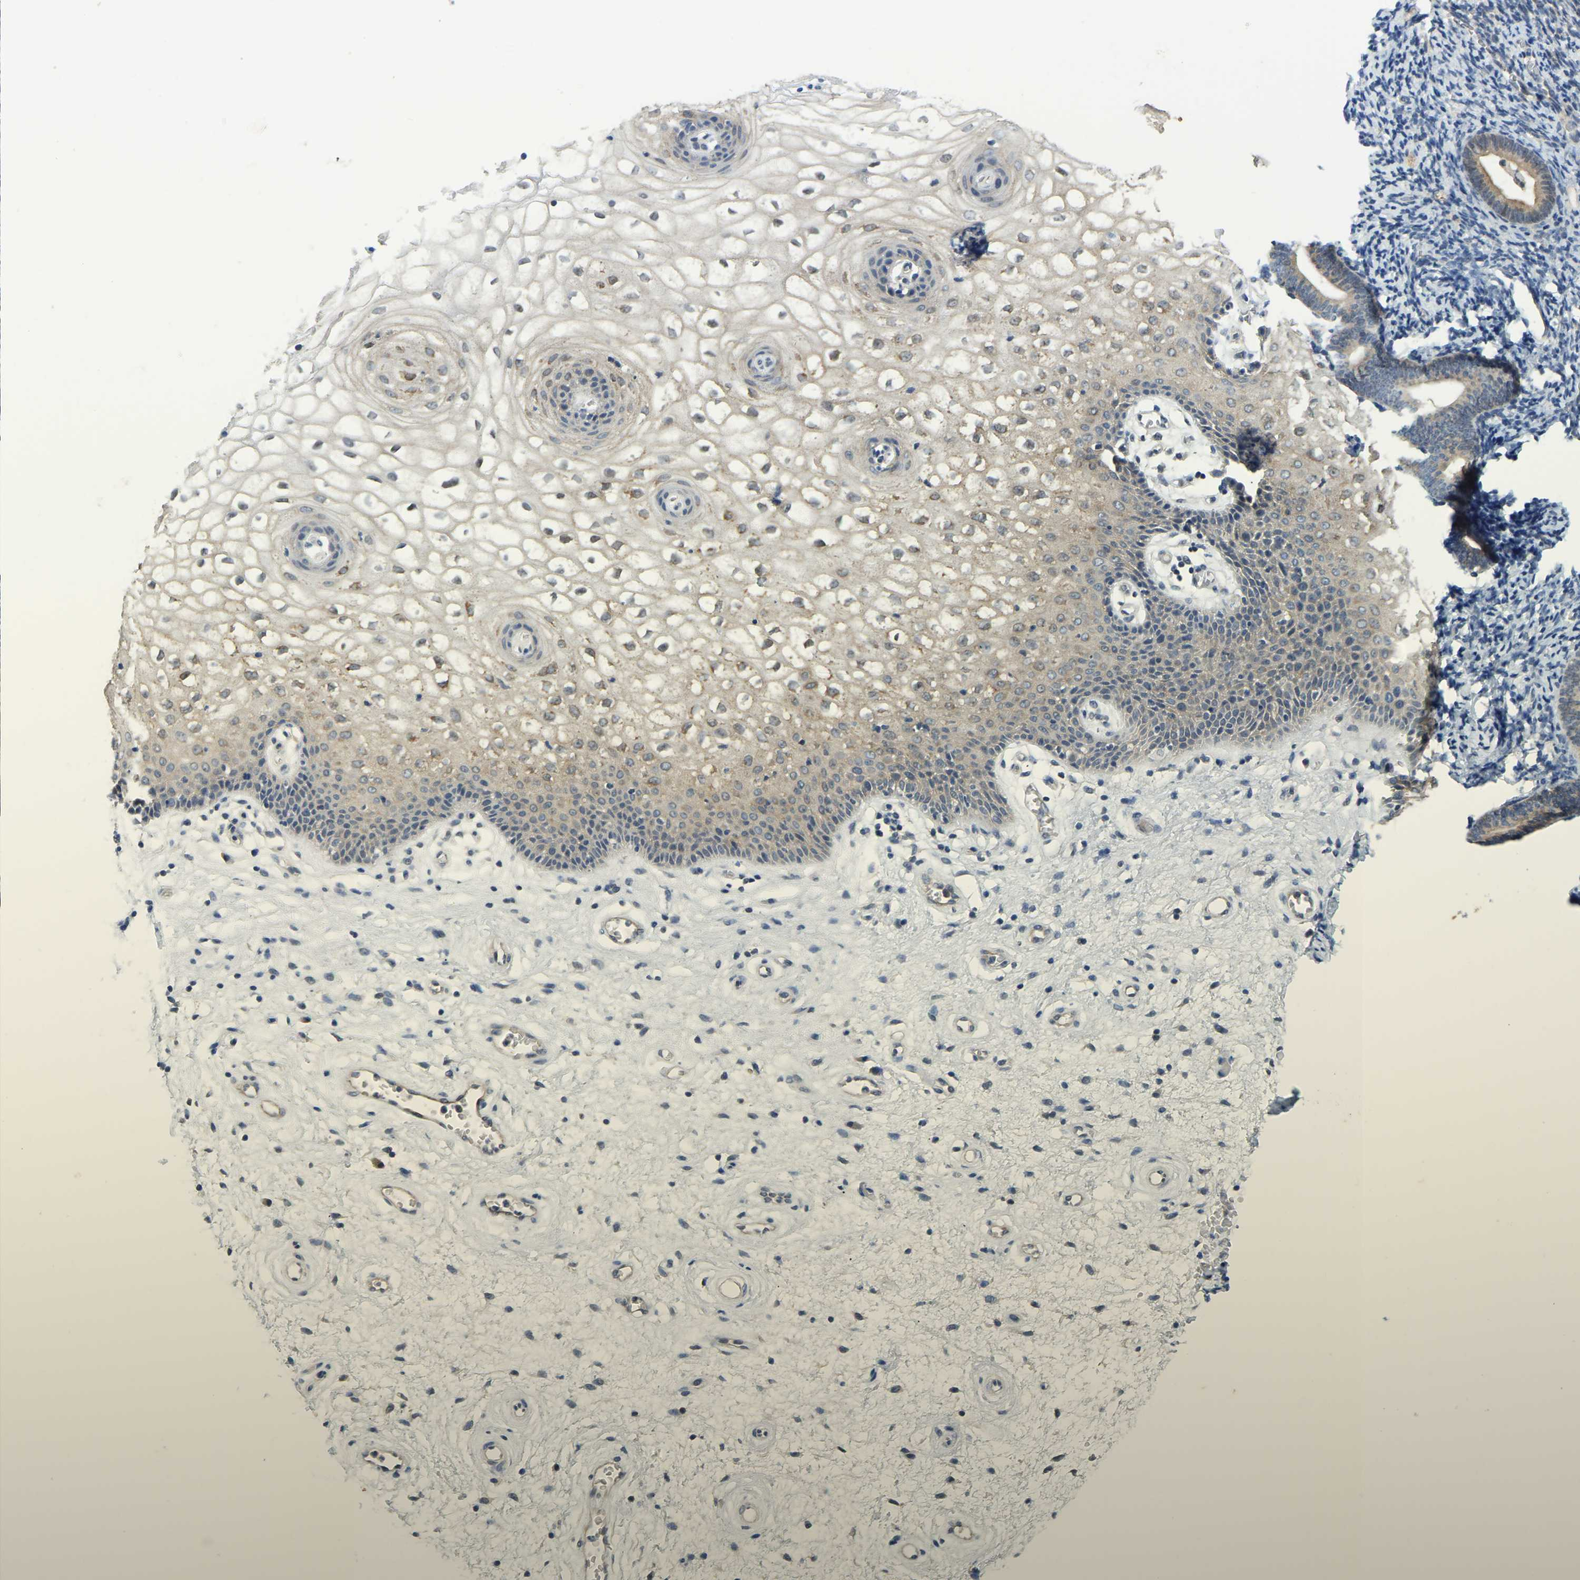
{"staining": {"intensity": "weak", "quantity": "25%-75%", "location": "cytoplasmic/membranous"}, "tissue": "vagina", "cell_type": "Squamous epithelial cells", "image_type": "normal", "snomed": [{"axis": "morphology", "description": "Normal tissue, NOS"}, {"axis": "topography", "description": "Vagina"}], "caption": "A histopathology image of human vagina stained for a protein exhibits weak cytoplasmic/membranous brown staining in squamous epithelial cells.", "gene": "AHNAK", "patient": {"sex": "female", "age": 34}}